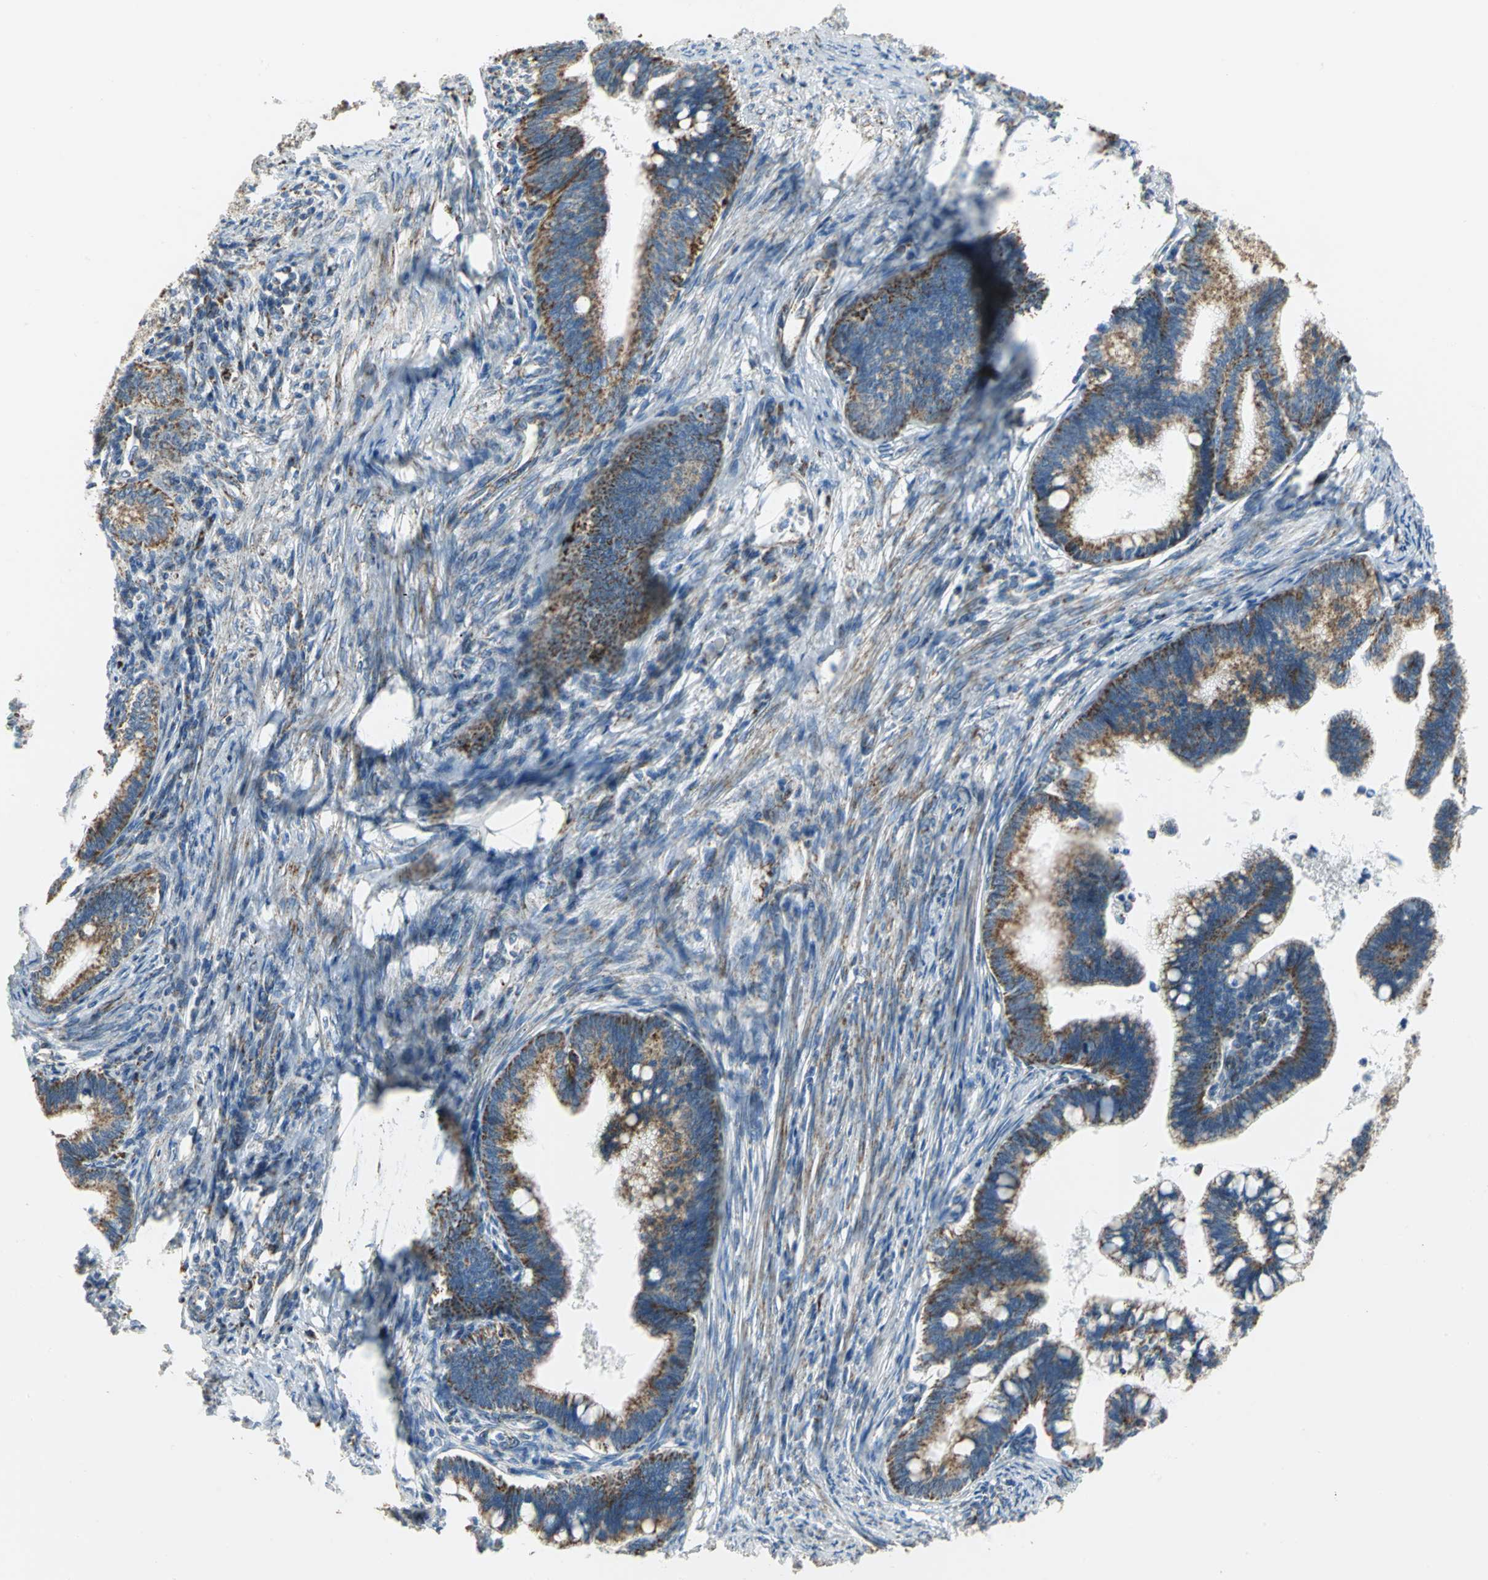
{"staining": {"intensity": "moderate", "quantity": ">75%", "location": "cytoplasmic/membranous"}, "tissue": "cervical cancer", "cell_type": "Tumor cells", "image_type": "cancer", "snomed": [{"axis": "morphology", "description": "Adenocarcinoma, NOS"}, {"axis": "topography", "description": "Cervix"}], "caption": "Immunohistochemistry (IHC) micrograph of cervical cancer (adenocarcinoma) stained for a protein (brown), which demonstrates medium levels of moderate cytoplasmic/membranous positivity in about >75% of tumor cells.", "gene": "NTRK1", "patient": {"sex": "female", "age": 36}}